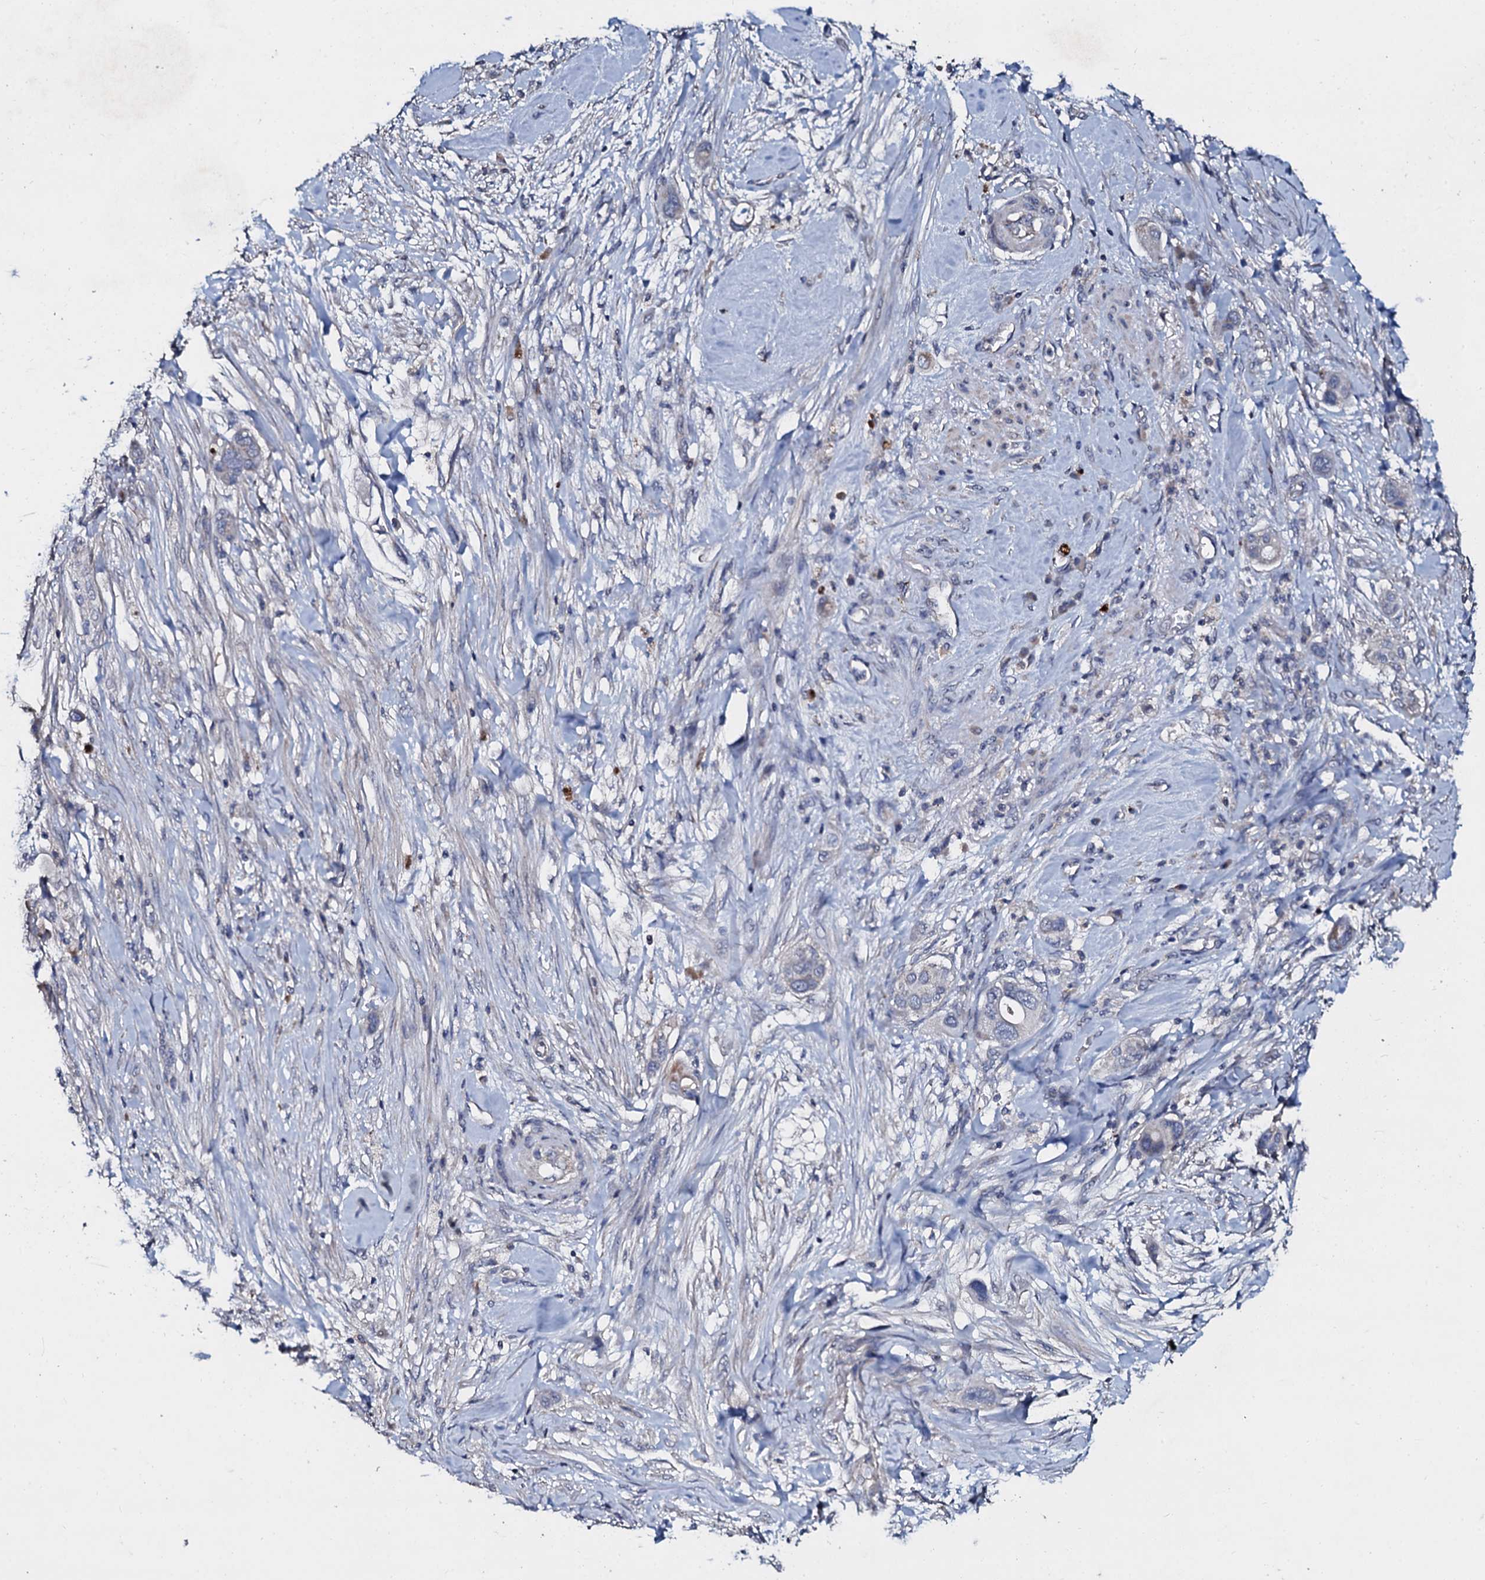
{"staining": {"intensity": "negative", "quantity": "none", "location": "none"}, "tissue": "pancreatic cancer", "cell_type": "Tumor cells", "image_type": "cancer", "snomed": [{"axis": "morphology", "description": "Adenocarcinoma, NOS"}, {"axis": "topography", "description": "Pancreas"}], "caption": "Protein analysis of pancreatic cancer demonstrates no significant expression in tumor cells.", "gene": "SLC37A4", "patient": {"sex": "male", "age": 68}}